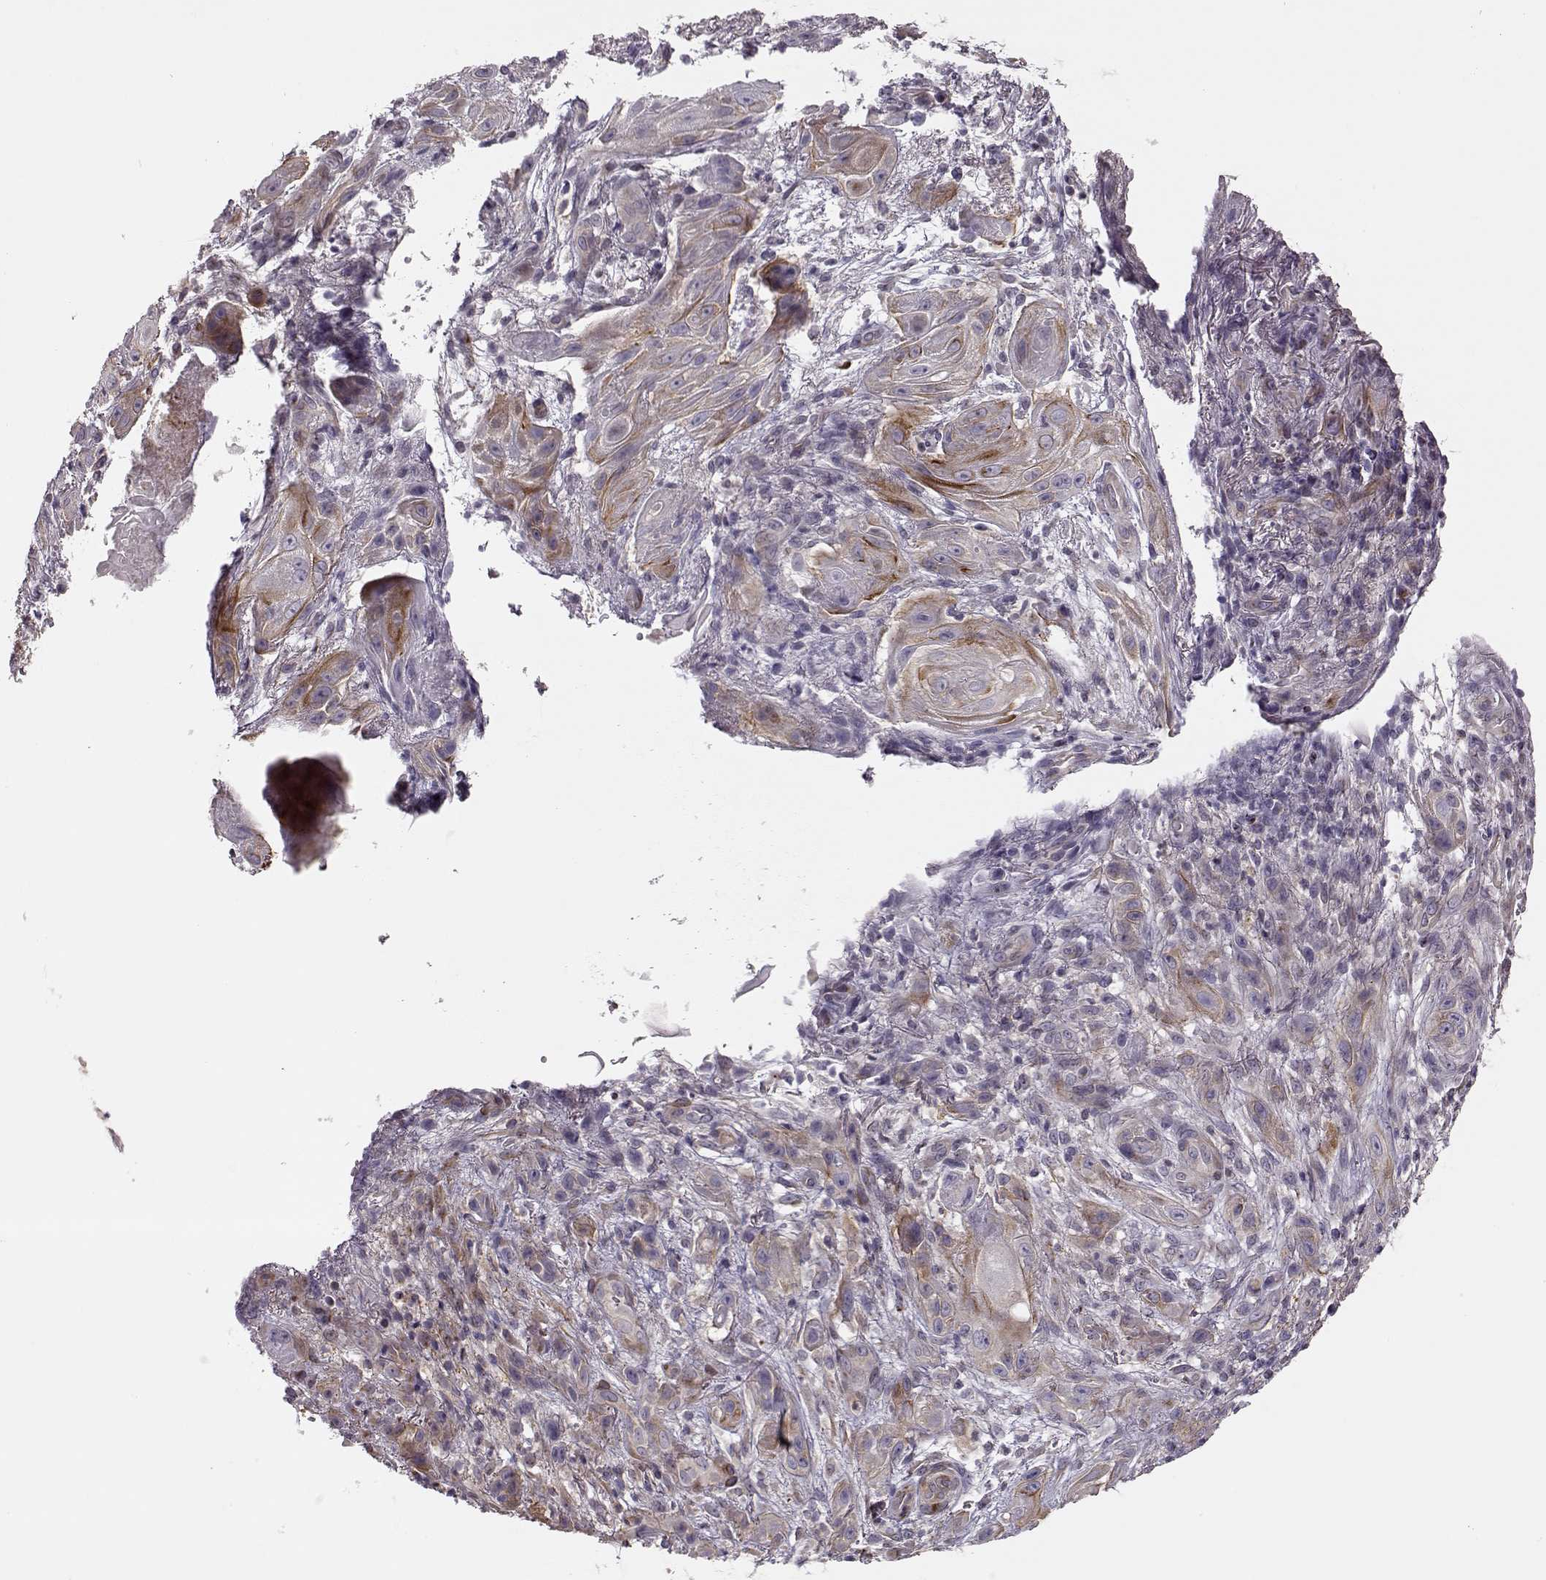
{"staining": {"intensity": "weak", "quantity": "25%-75%", "location": "cytoplasmic/membranous"}, "tissue": "skin cancer", "cell_type": "Tumor cells", "image_type": "cancer", "snomed": [{"axis": "morphology", "description": "Squamous cell carcinoma, NOS"}, {"axis": "topography", "description": "Skin"}], "caption": "Skin cancer (squamous cell carcinoma) stained for a protein exhibits weak cytoplasmic/membranous positivity in tumor cells.", "gene": "MTR", "patient": {"sex": "male", "age": 62}}